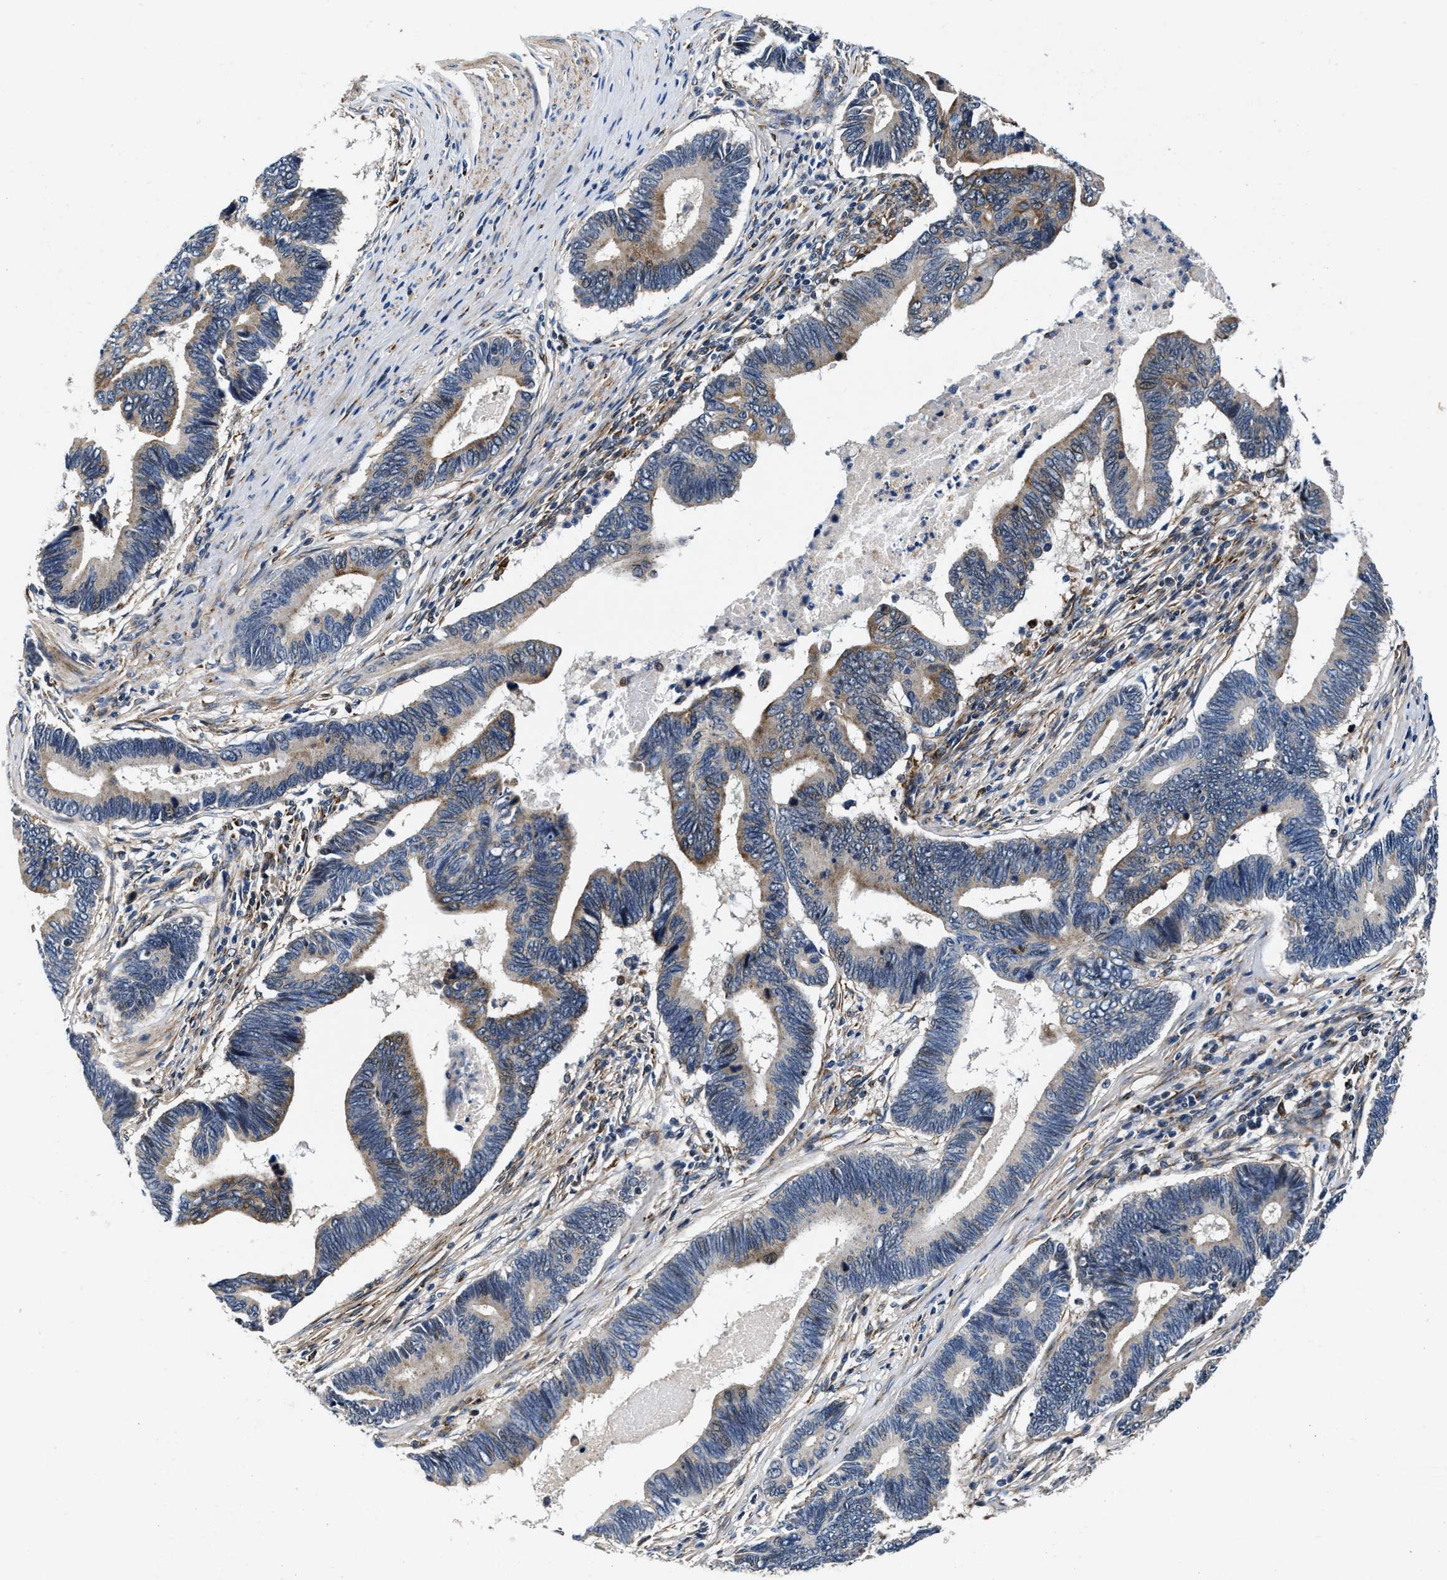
{"staining": {"intensity": "weak", "quantity": "25%-75%", "location": "cytoplasmic/membranous"}, "tissue": "pancreatic cancer", "cell_type": "Tumor cells", "image_type": "cancer", "snomed": [{"axis": "morphology", "description": "Adenocarcinoma, NOS"}, {"axis": "topography", "description": "Pancreas"}], "caption": "Immunohistochemical staining of human adenocarcinoma (pancreatic) exhibits weak cytoplasmic/membranous protein staining in approximately 25%-75% of tumor cells.", "gene": "C2orf66", "patient": {"sex": "female", "age": 70}}